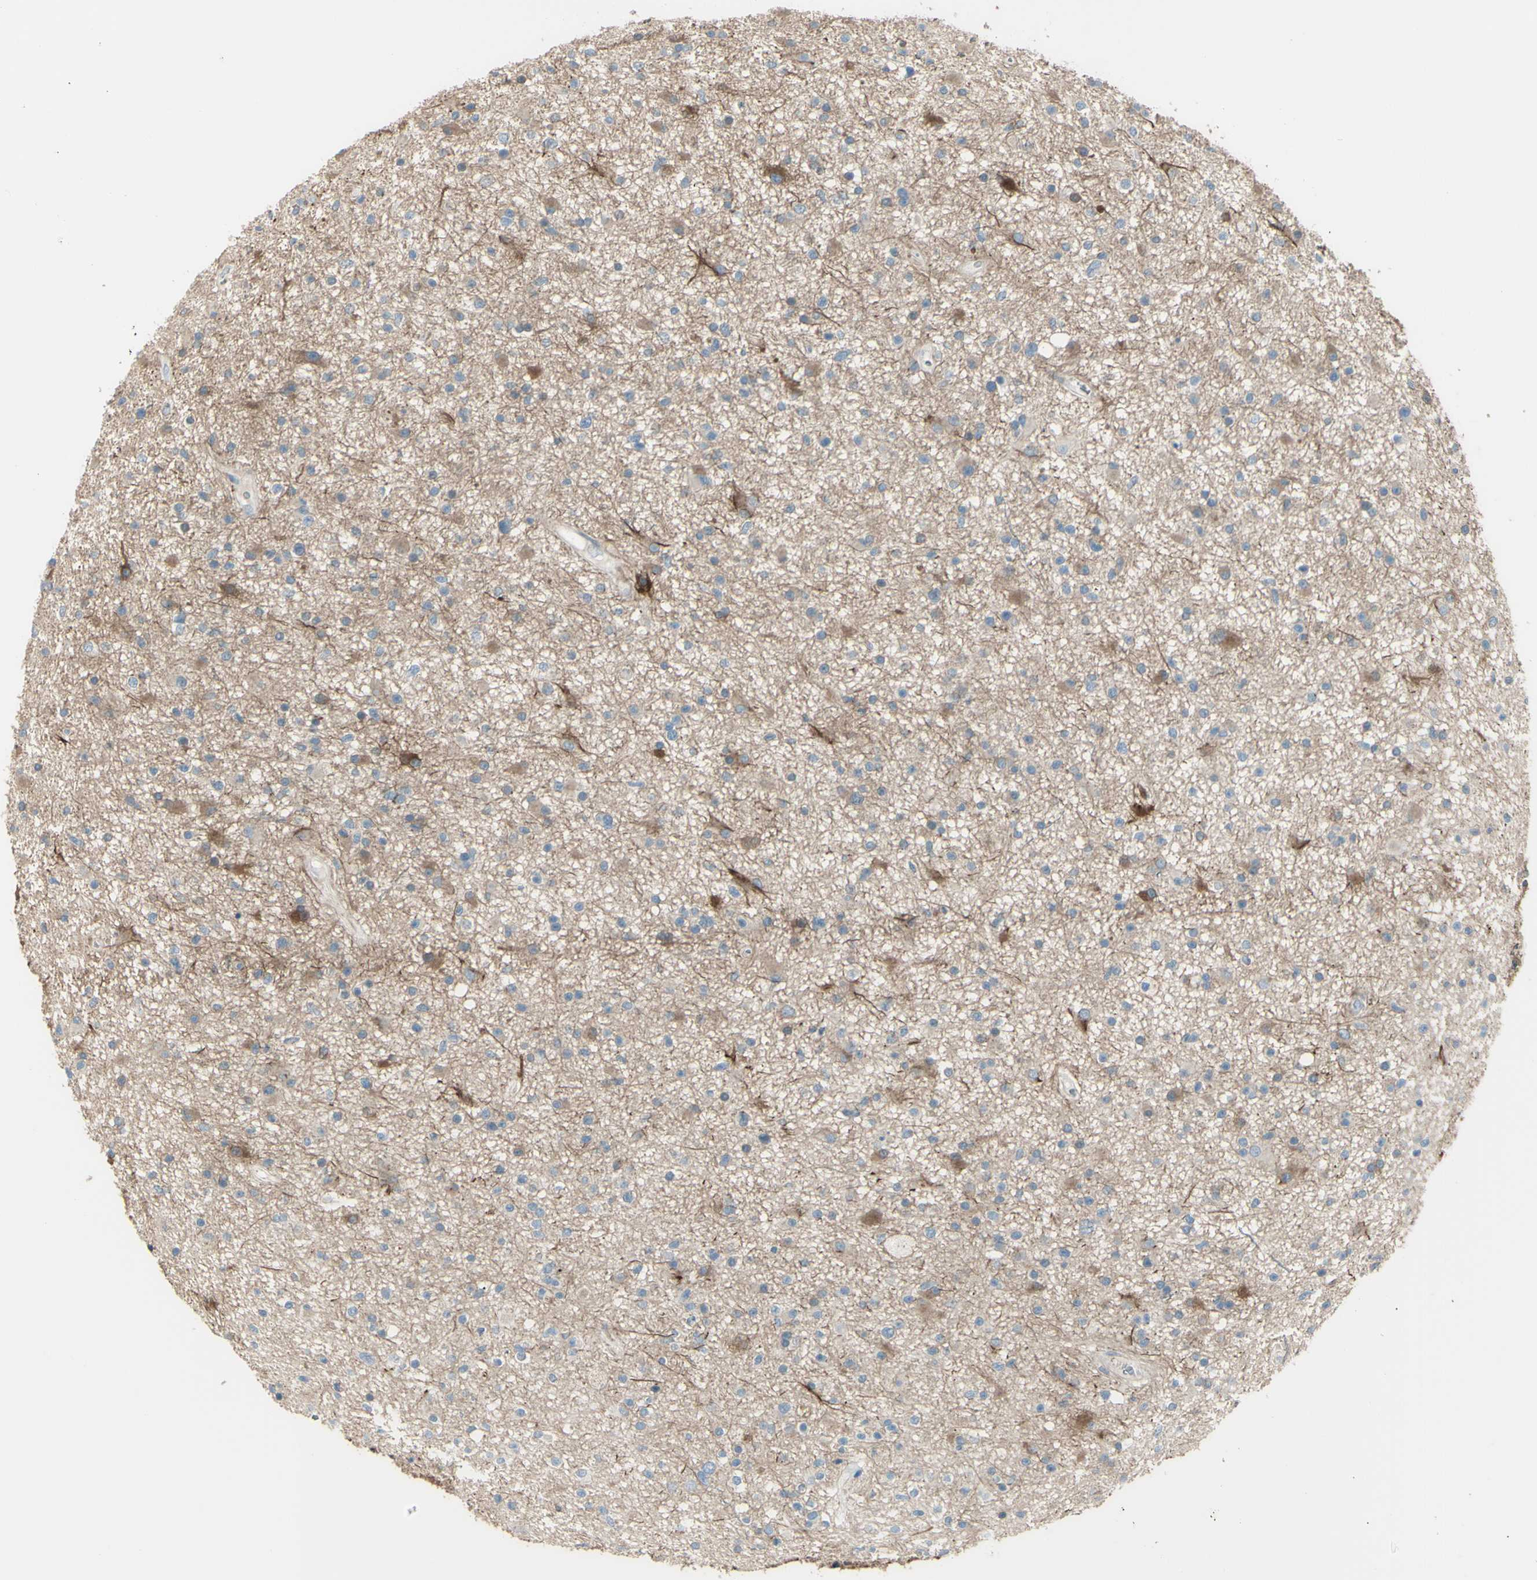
{"staining": {"intensity": "weak", "quantity": "<25%", "location": "cytoplasmic/membranous"}, "tissue": "glioma", "cell_type": "Tumor cells", "image_type": "cancer", "snomed": [{"axis": "morphology", "description": "Glioma, malignant, High grade"}, {"axis": "topography", "description": "Brain"}], "caption": "A photomicrograph of glioma stained for a protein displays no brown staining in tumor cells.", "gene": "GPR34", "patient": {"sex": "male", "age": 33}}